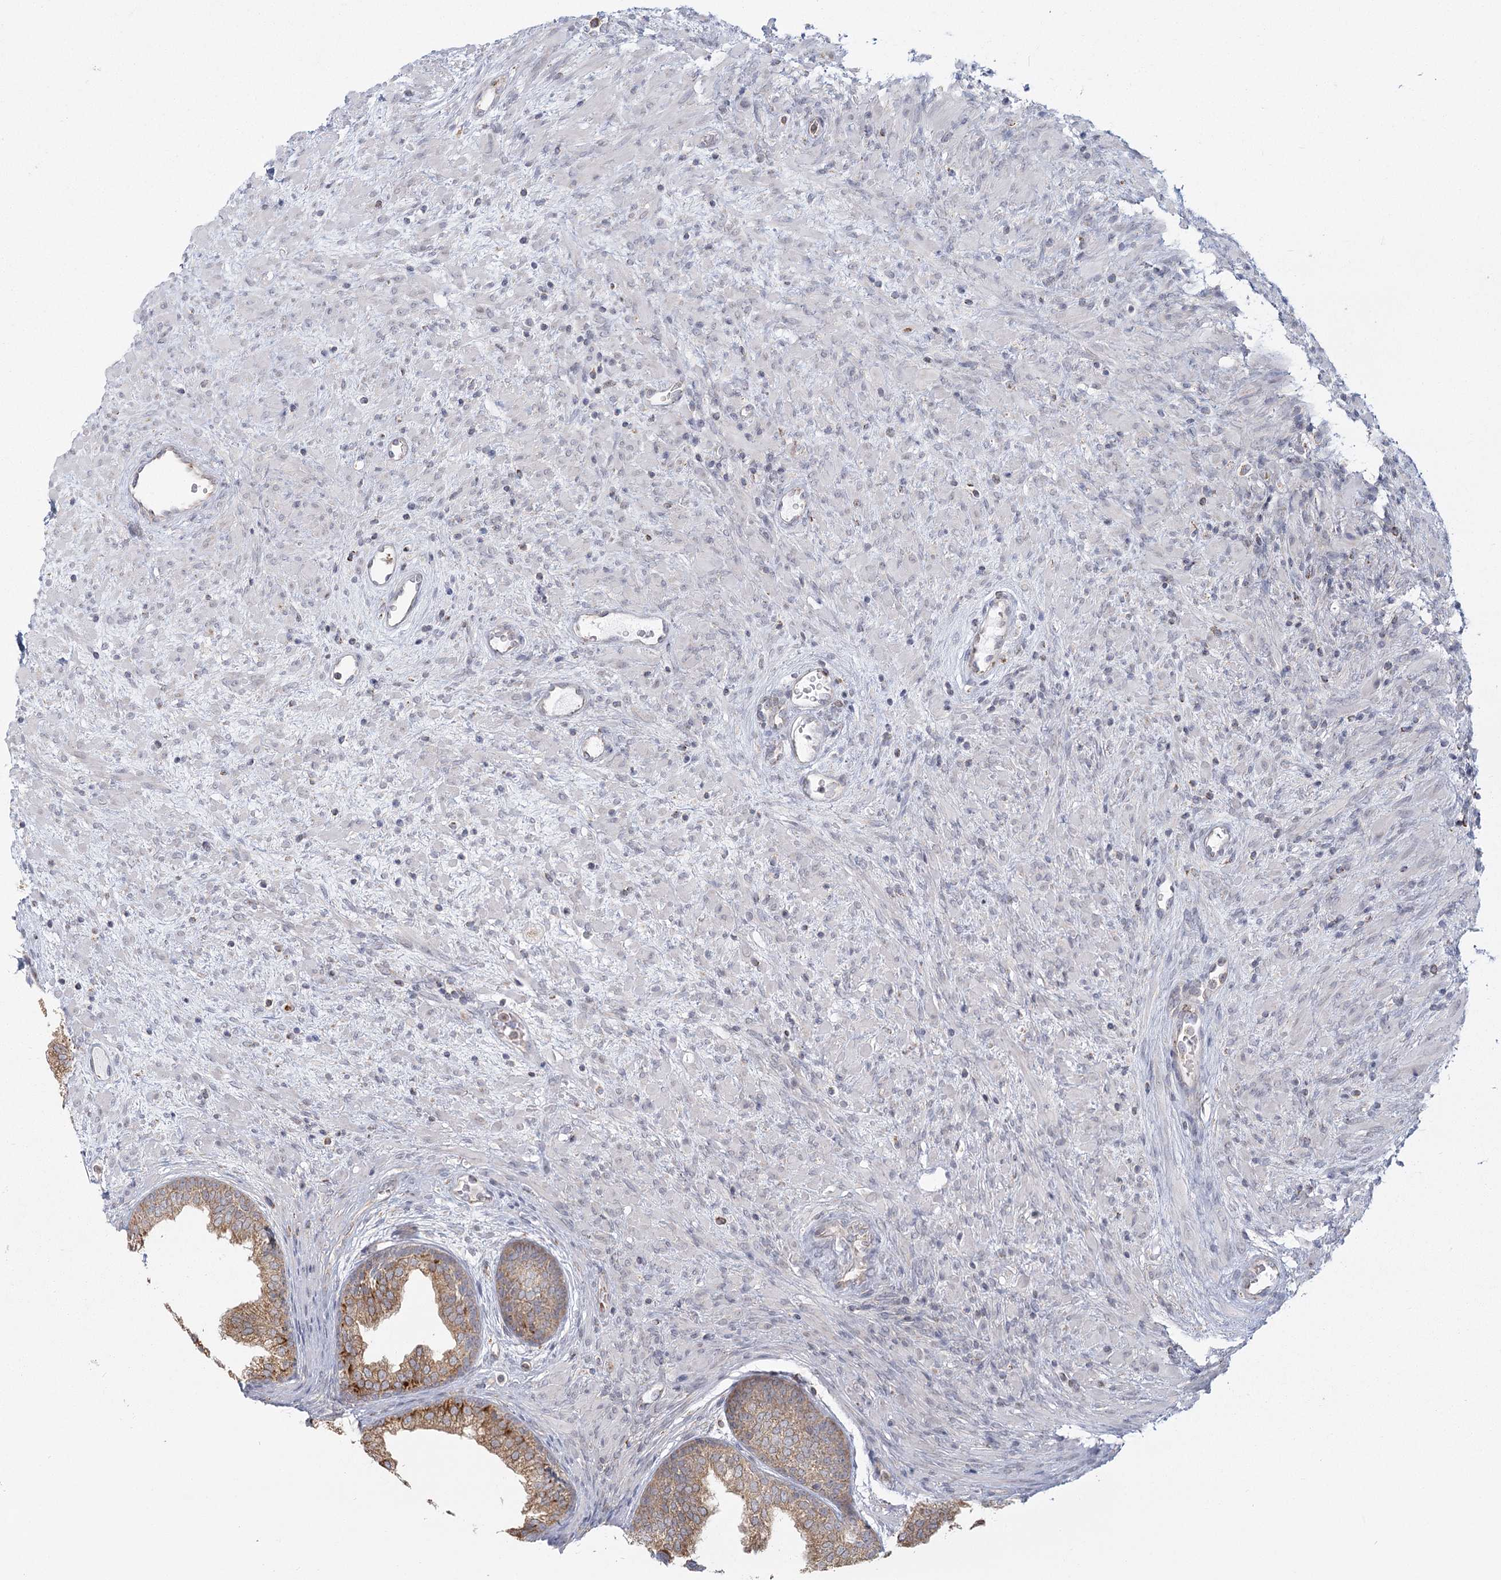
{"staining": {"intensity": "moderate", "quantity": ">75%", "location": "cytoplasmic/membranous"}, "tissue": "prostate", "cell_type": "Glandular cells", "image_type": "normal", "snomed": [{"axis": "morphology", "description": "Normal tissue, NOS"}, {"axis": "topography", "description": "Prostate"}], "caption": "This is a micrograph of immunohistochemistry staining of unremarkable prostate, which shows moderate staining in the cytoplasmic/membranous of glandular cells.", "gene": "LACTB", "patient": {"sex": "male", "age": 76}}